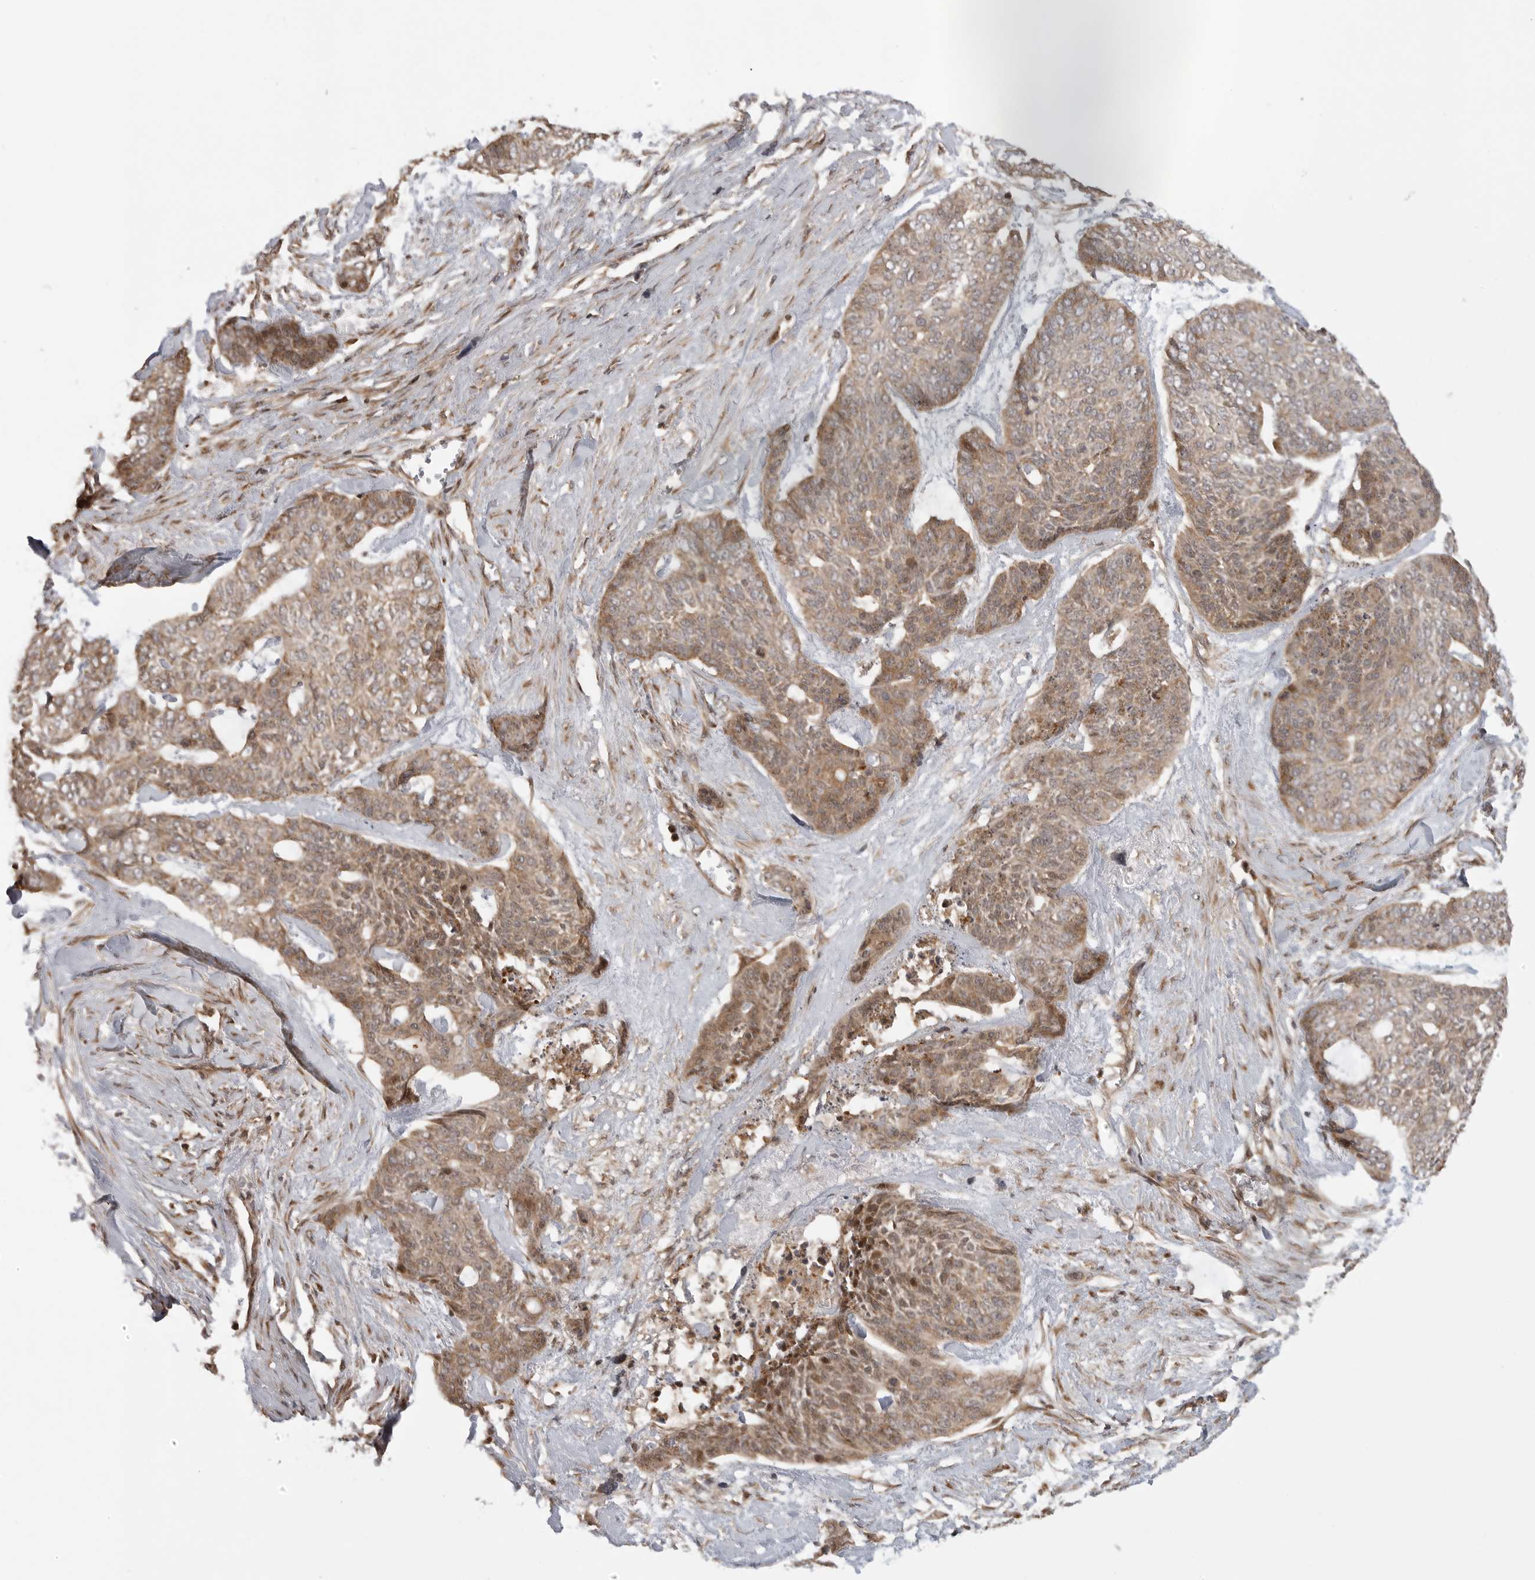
{"staining": {"intensity": "moderate", "quantity": ">75%", "location": "cytoplasmic/membranous"}, "tissue": "skin cancer", "cell_type": "Tumor cells", "image_type": "cancer", "snomed": [{"axis": "morphology", "description": "Basal cell carcinoma"}, {"axis": "topography", "description": "Skin"}], "caption": "Immunohistochemistry (DAB (3,3'-diaminobenzidine)) staining of skin cancer (basal cell carcinoma) reveals moderate cytoplasmic/membranous protein positivity in approximately >75% of tumor cells. The staining is performed using DAB (3,3'-diaminobenzidine) brown chromogen to label protein expression. The nuclei are counter-stained blue using hematoxylin.", "gene": "FAT3", "patient": {"sex": "female", "age": 64}}